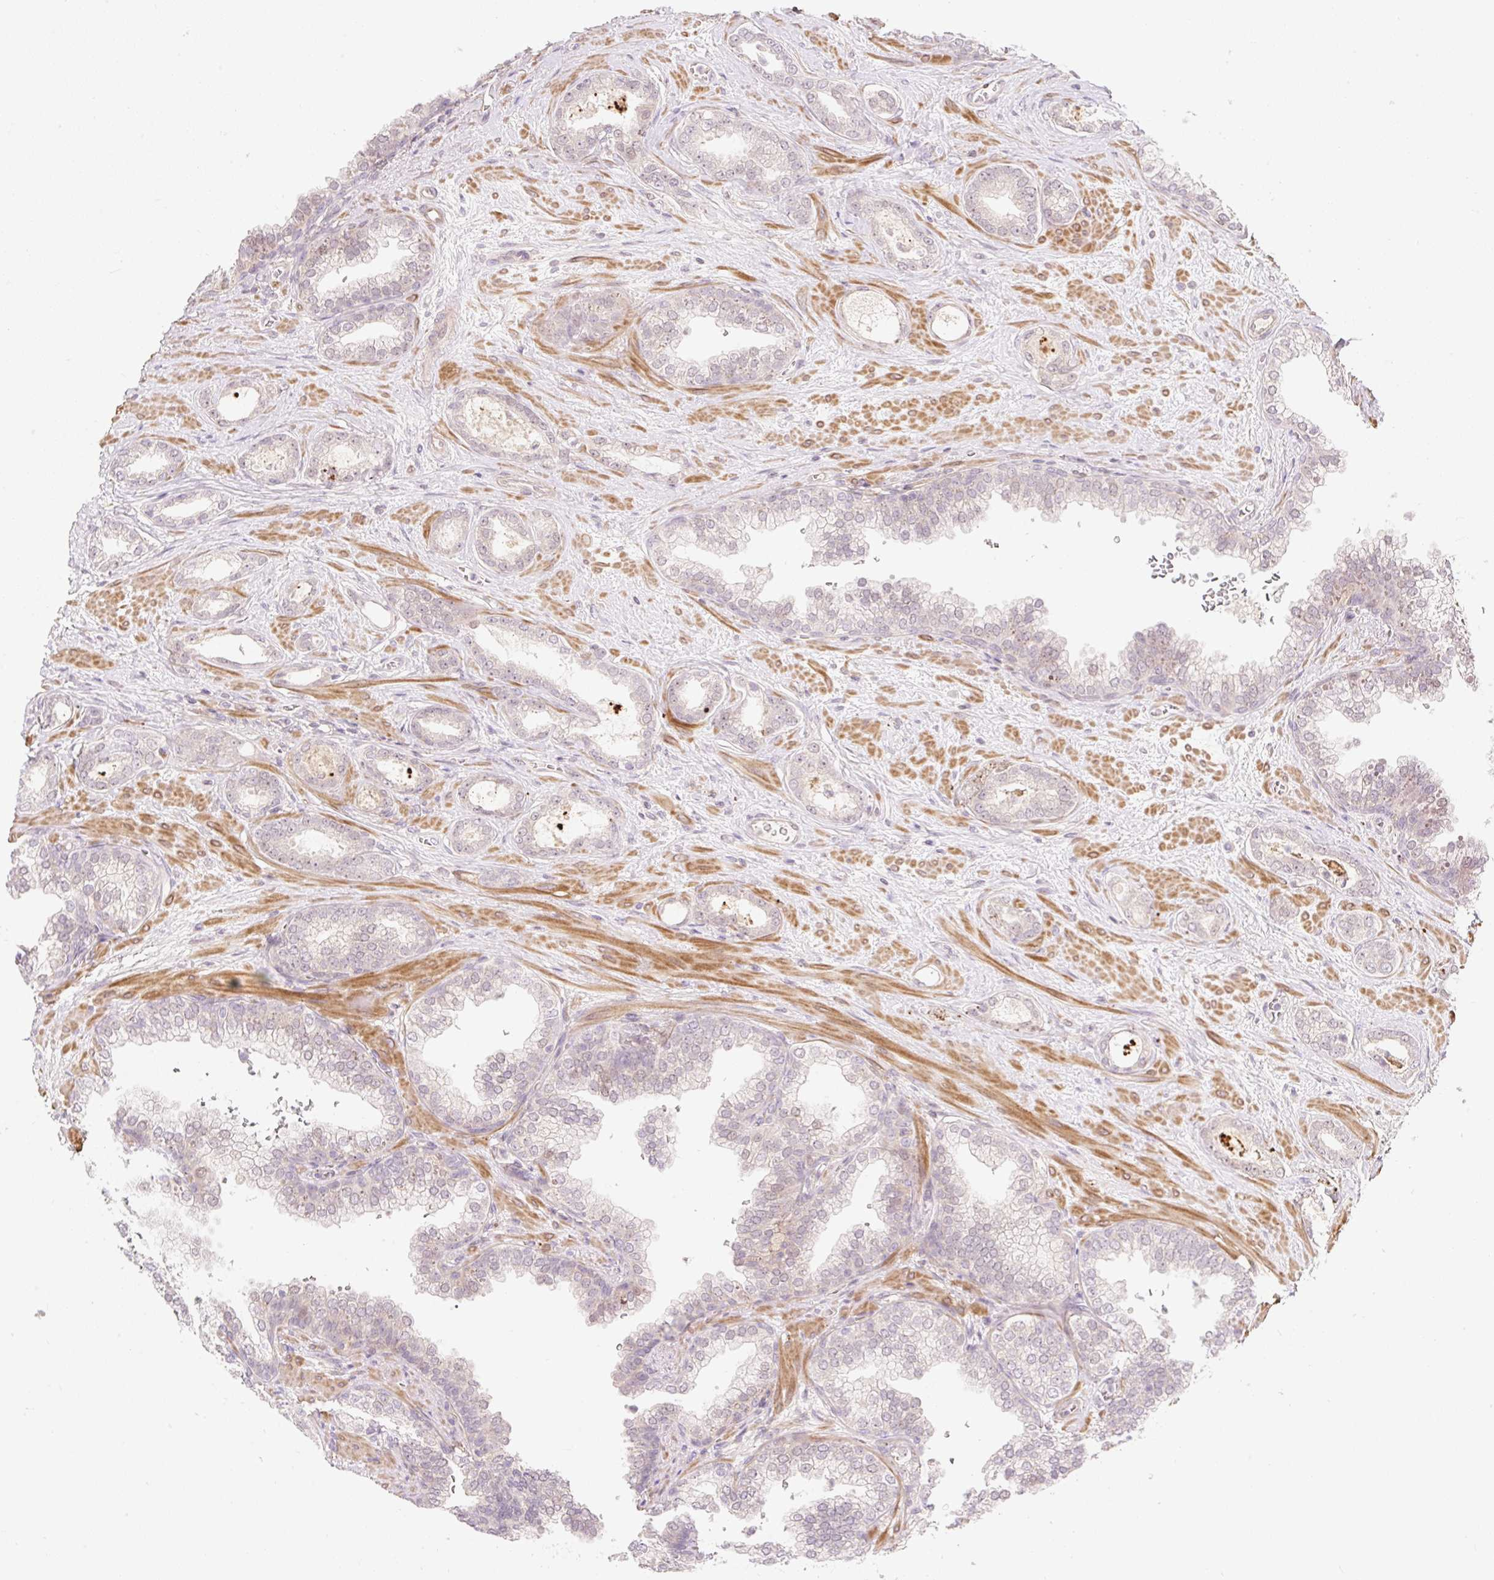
{"staining": {"intensity": "negative", "quantity": "none", "location": "none"}, "tissue": "prostate cancer", "cell_type": "Tumor cells", "image_type": "cancer", "snomed": [{"axis": "morphology", "description": "Adenocarcinoma, High grade"}, {"axis": "topography", "description": "Prostate"}], "caption": "DAB (3,3'-diaminobenzidine) immunohistochemical staining of human prostate cancer shows no significant staining in tumor cells. The staining is performed using DAB brown chromogen with nuclei counter-stained in using hematoxylin.", "gene": "EMC10", "patient": {"sex": "male", "age": 58}}